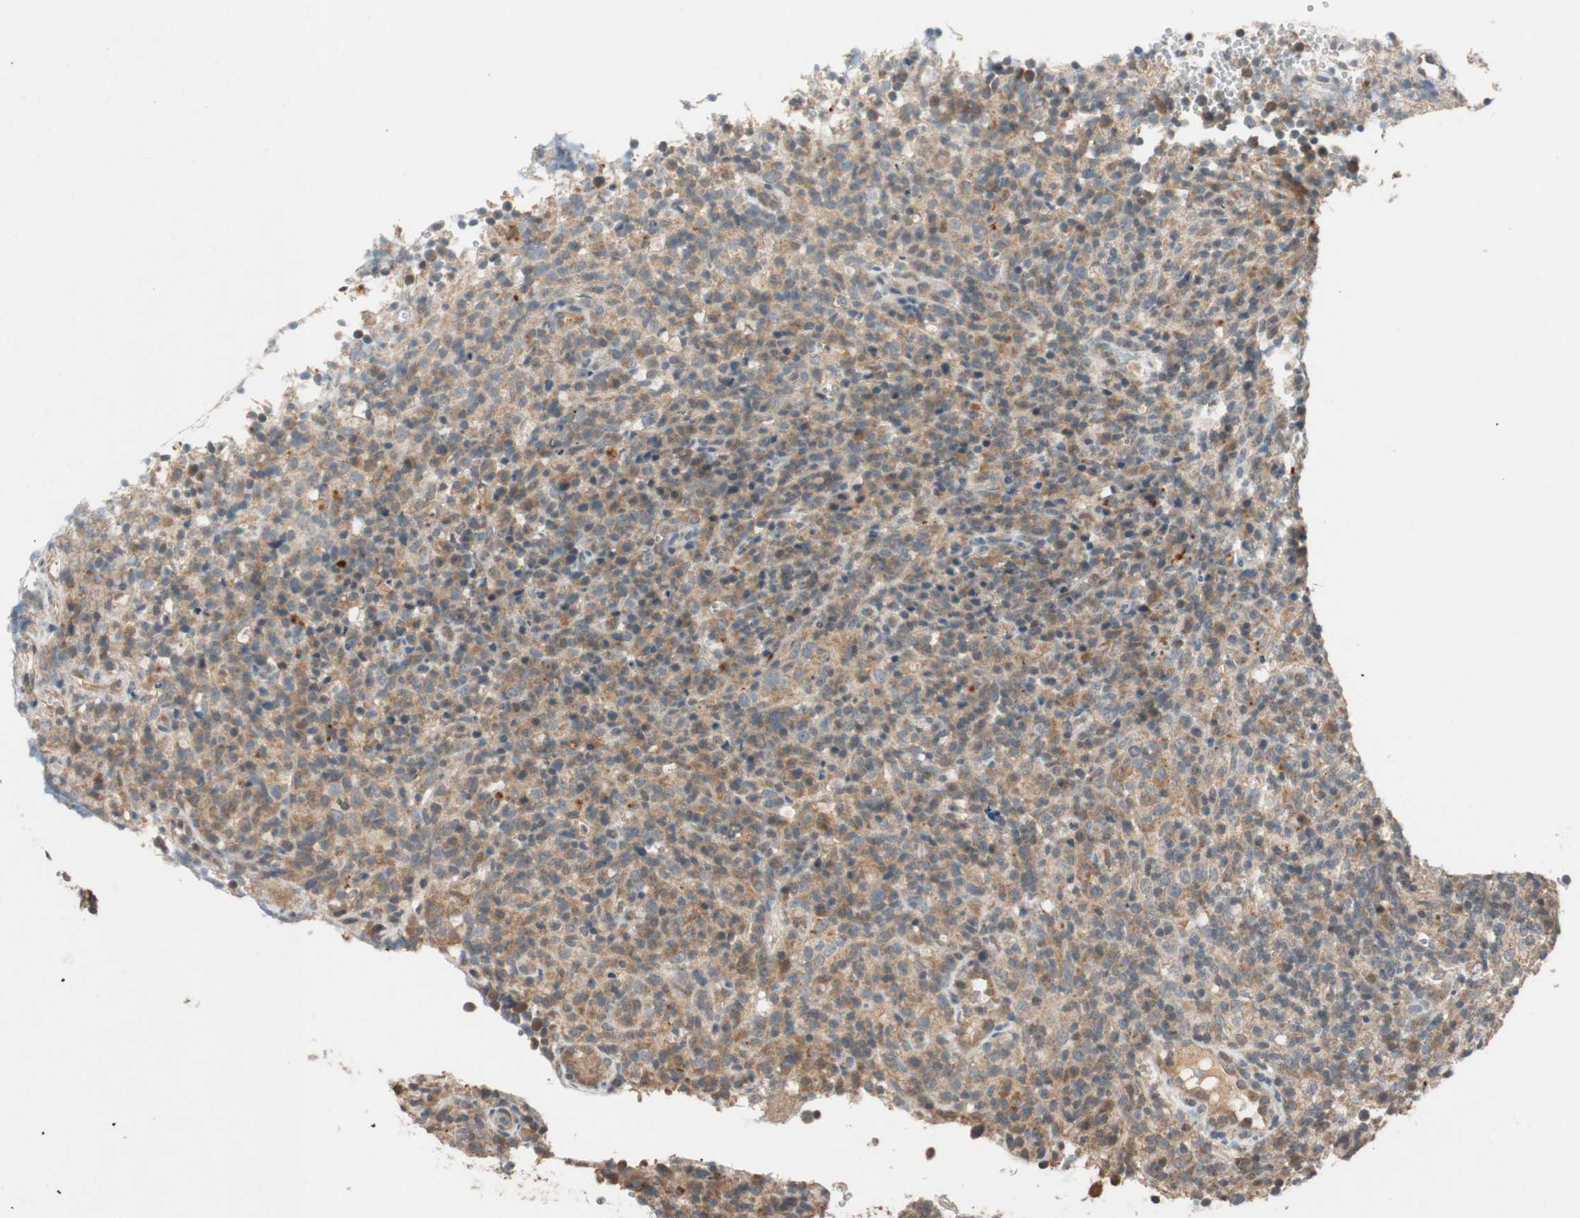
{"staining": {"intensity": "weak", "quantity": "25%-75%", "location": "cytoplasmic/membranous"}, "tissue": "lymphoma", "cell_type": "Tumor cells", "image_type": "cancer", "snomed": [{"axis": "morphology", "description": "Malignant lymphoma, non-Hodgkin's type, High grade"}, {"axis": "topography", "description": "Lymph node"}], "caption": "Brown immunohistochemical staining in lymphoma reveals weak cytoplasmic/membranous staining in about 25%-75% of tumor cells.", "gene": "GLB1", "patient": {"sex": "female", "age": 76}}